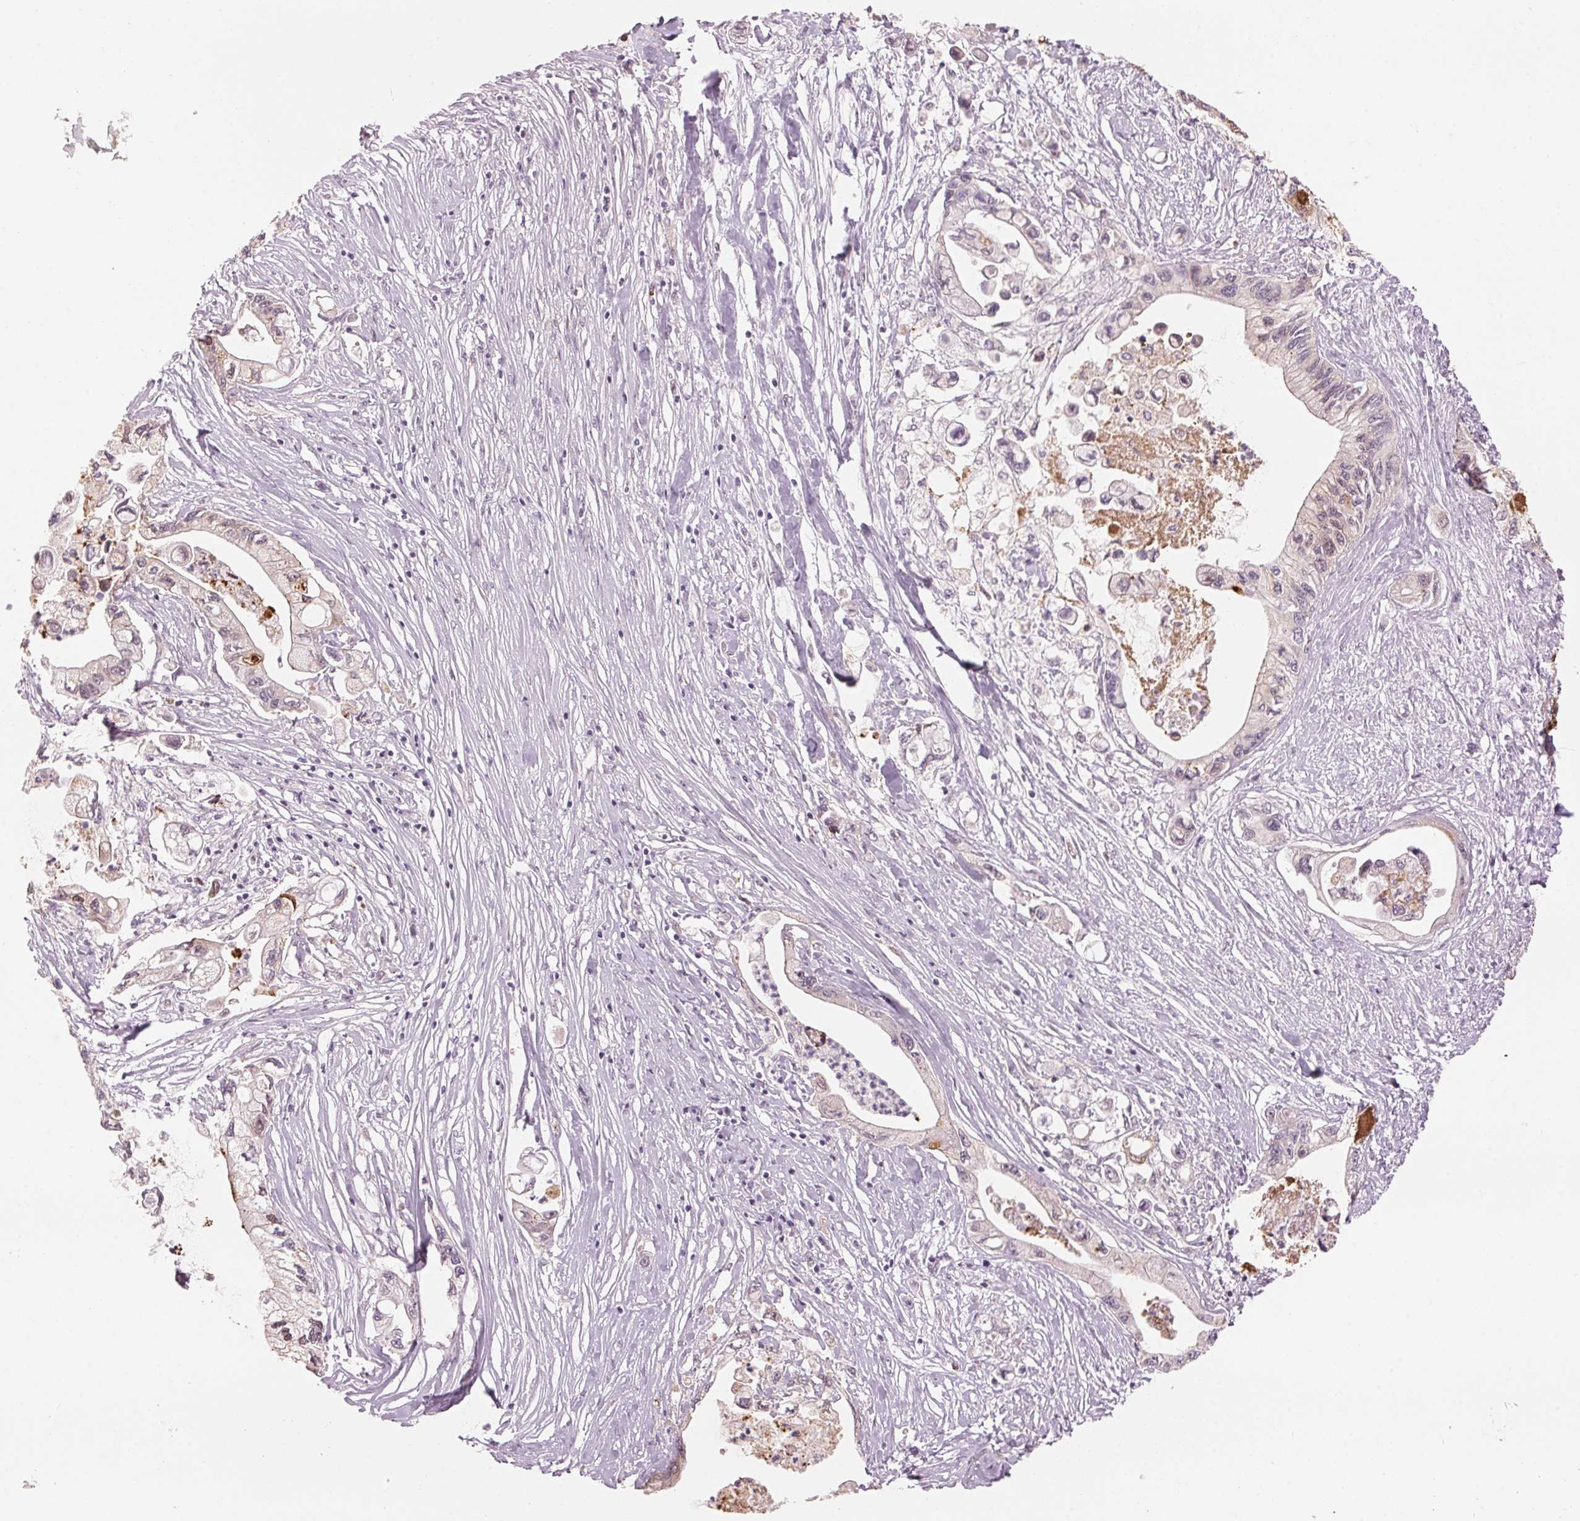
{"staining": {"intensity": "strong", "quantity": "<25%", "location": "cytoplasmic/membranous"}, "tissue": "pancreatic cancer", "cell_type": "Tumor cells", "image_type": "cancer", "snomed": [{"axis": "morphology", "description": "Adenocarcinoma, NOS"}, {"axis": "topography", "description": "Pancreas"}], "caption": "Pancreatic cancer stained with a brown dye exhibits strong cytoplasmic/membranous positive positivity in approximately <25% of tumor cells.", "gene": "TMED6", "patient": {"sex": "male", "age": 61}}